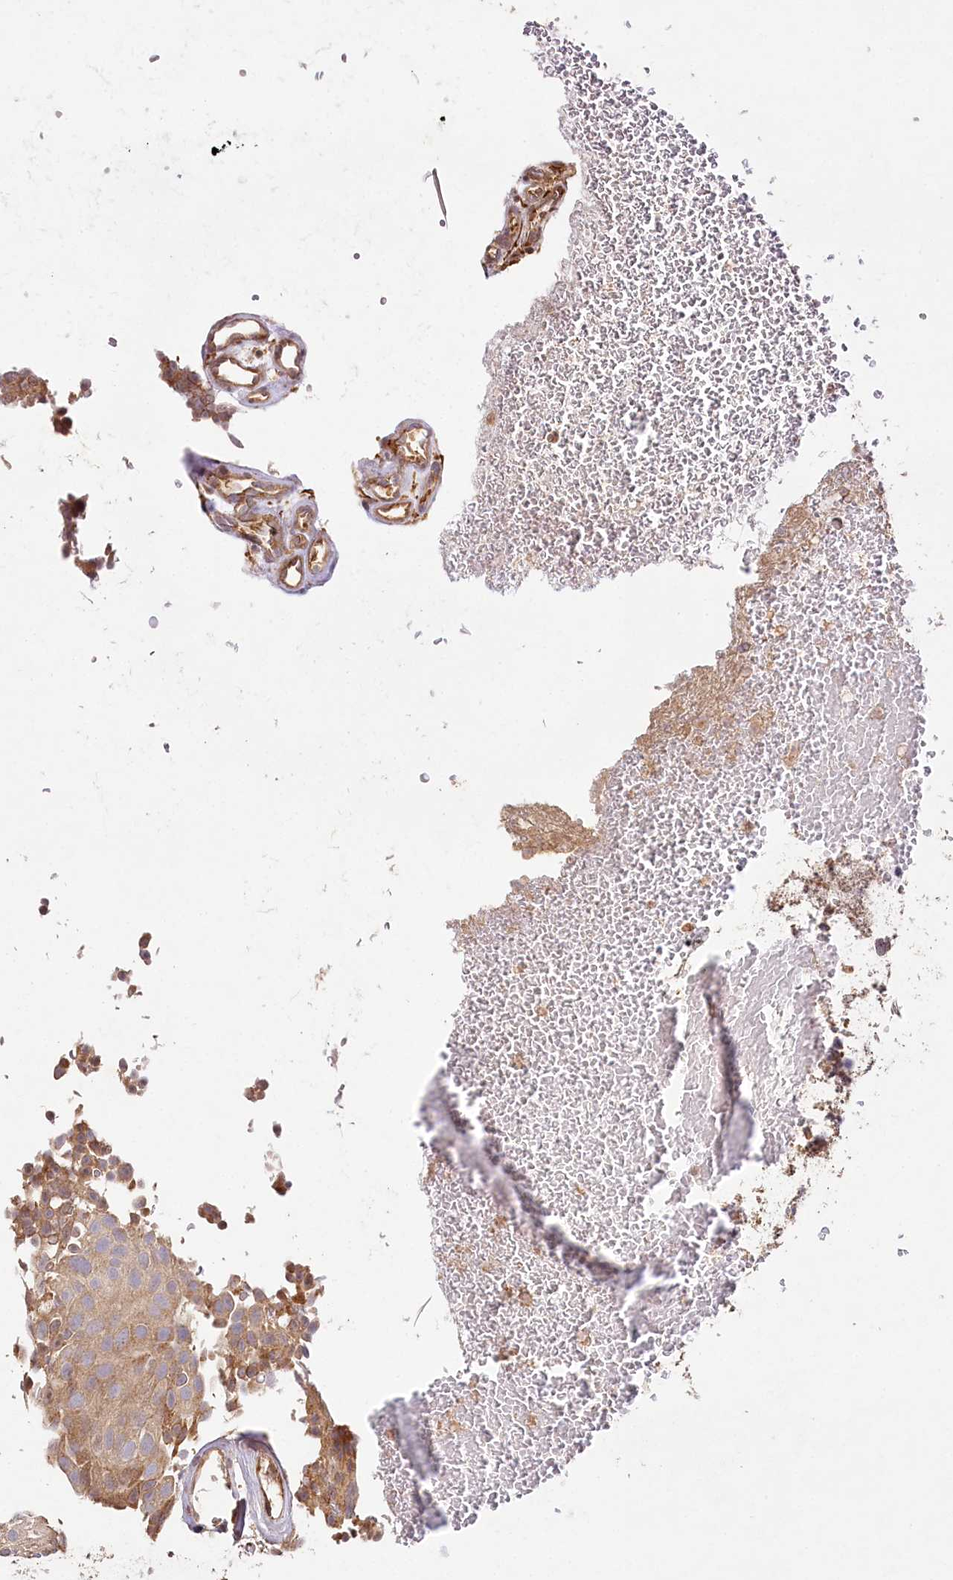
{"staining": {"intensity": "moderate", "quantity": ">75%", "location": "cytoplasmic/membranous"}, "tissue": "urothelial cancer", "cell_type": "Tumor cells", "image_type": "cancer", "snomed": [{"axis": "morphology", "description": "Urothelial carcinoma, Low grade"}, {"axis": "topography", "description": "Urinary bladder"}], "caption": "IHC of human urothelial cancer shows medium levels of moderate cytoplasmic/membranous expression in about >75% of tumor cells. The staining was performed using DAB (3,3'-diaminobenzidine), with brown indicating positive protein expression. Nuclei are stained blue with hematoxylin.", "gene": "DMXL1", "patient": {"sex": "male", "age": 78}}